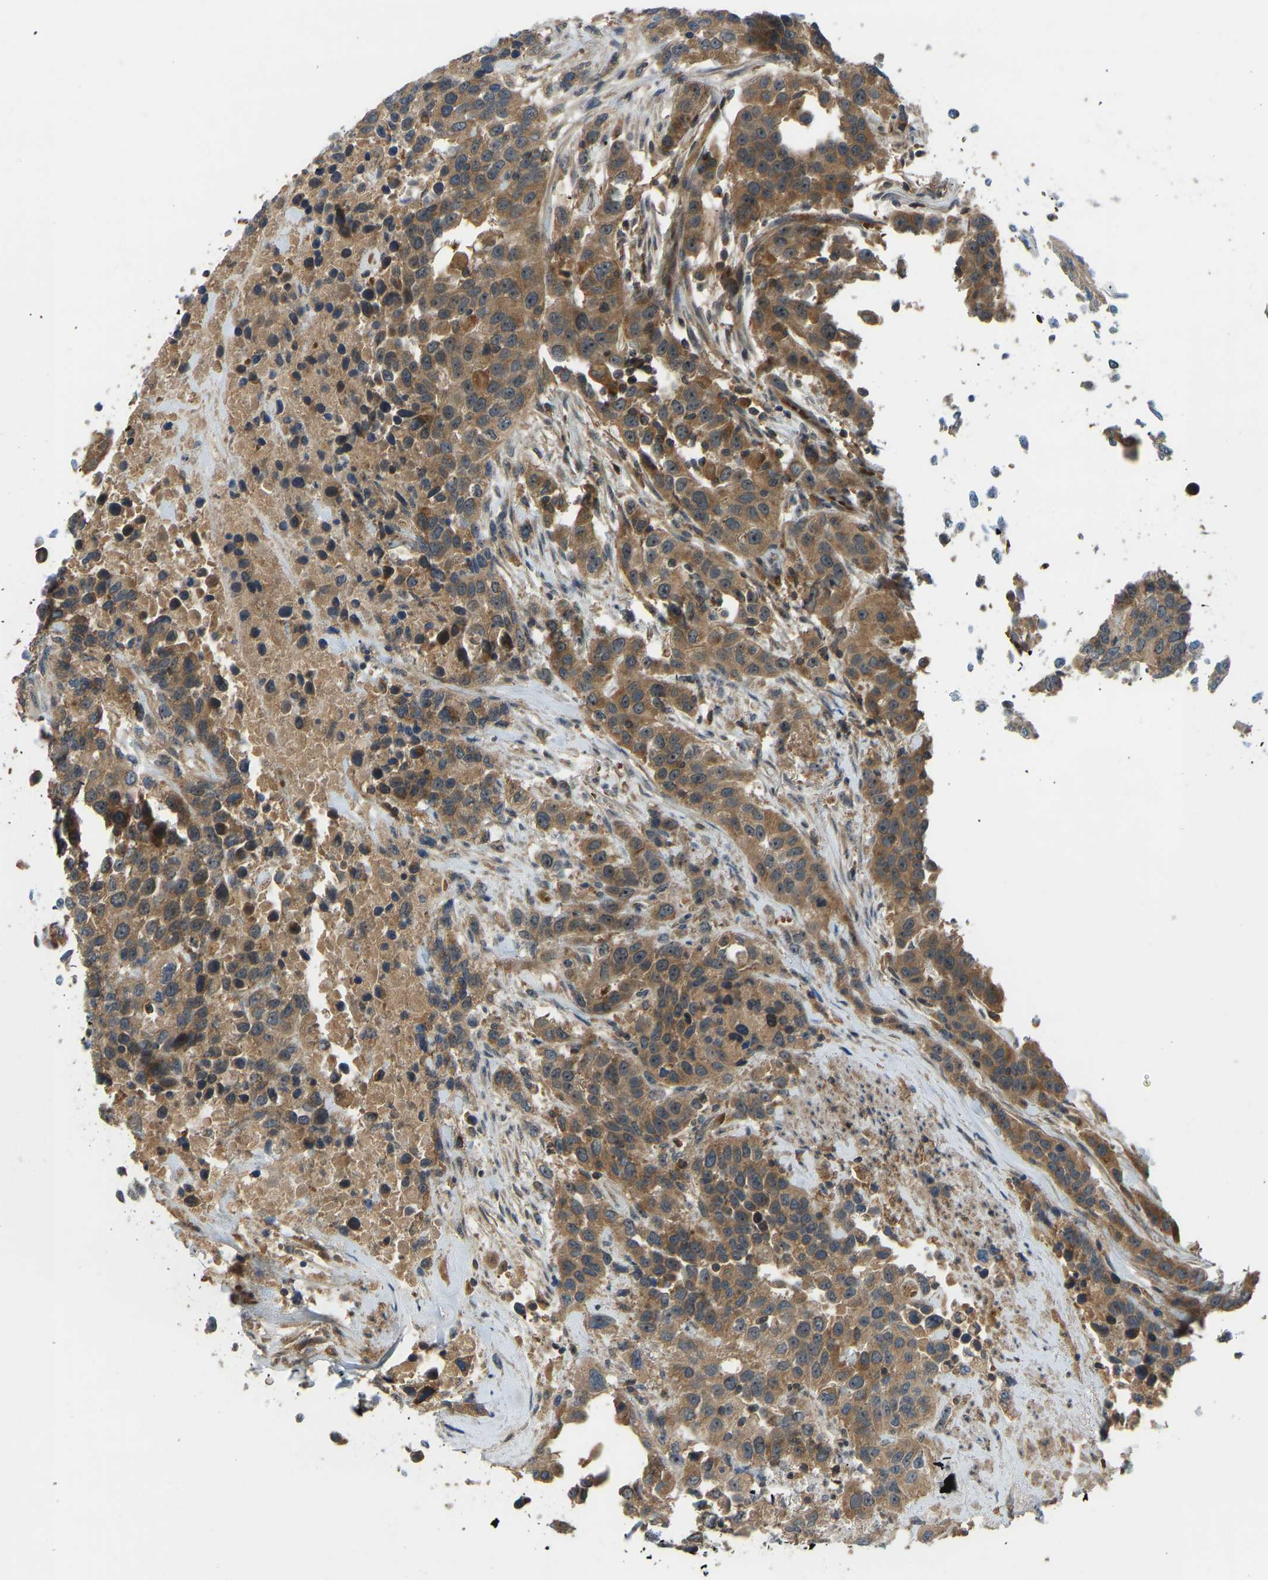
{"staining": {"intensity": "moderate", "quantity": ">75%", "location": "cytoplasmic/membranous"}, "tissue": "urothelial cancer", "cell_type": "Tumor cells", "image_type": "cancer", "snomed": [{"axis": "morphology", "description": "Urothelial carcinoma, High grade"}, {"axis": "topography", "description": "Urinary bladder"}], "caption": "There is medium levels of moderate cytoplasmic/membranous positivity in tumor cells of urothelial cancer, as demonstrated by immunohistochemical staining (brown color).", "gene": "ZNF71", "patient": {"sex": "female", "age": 80}}